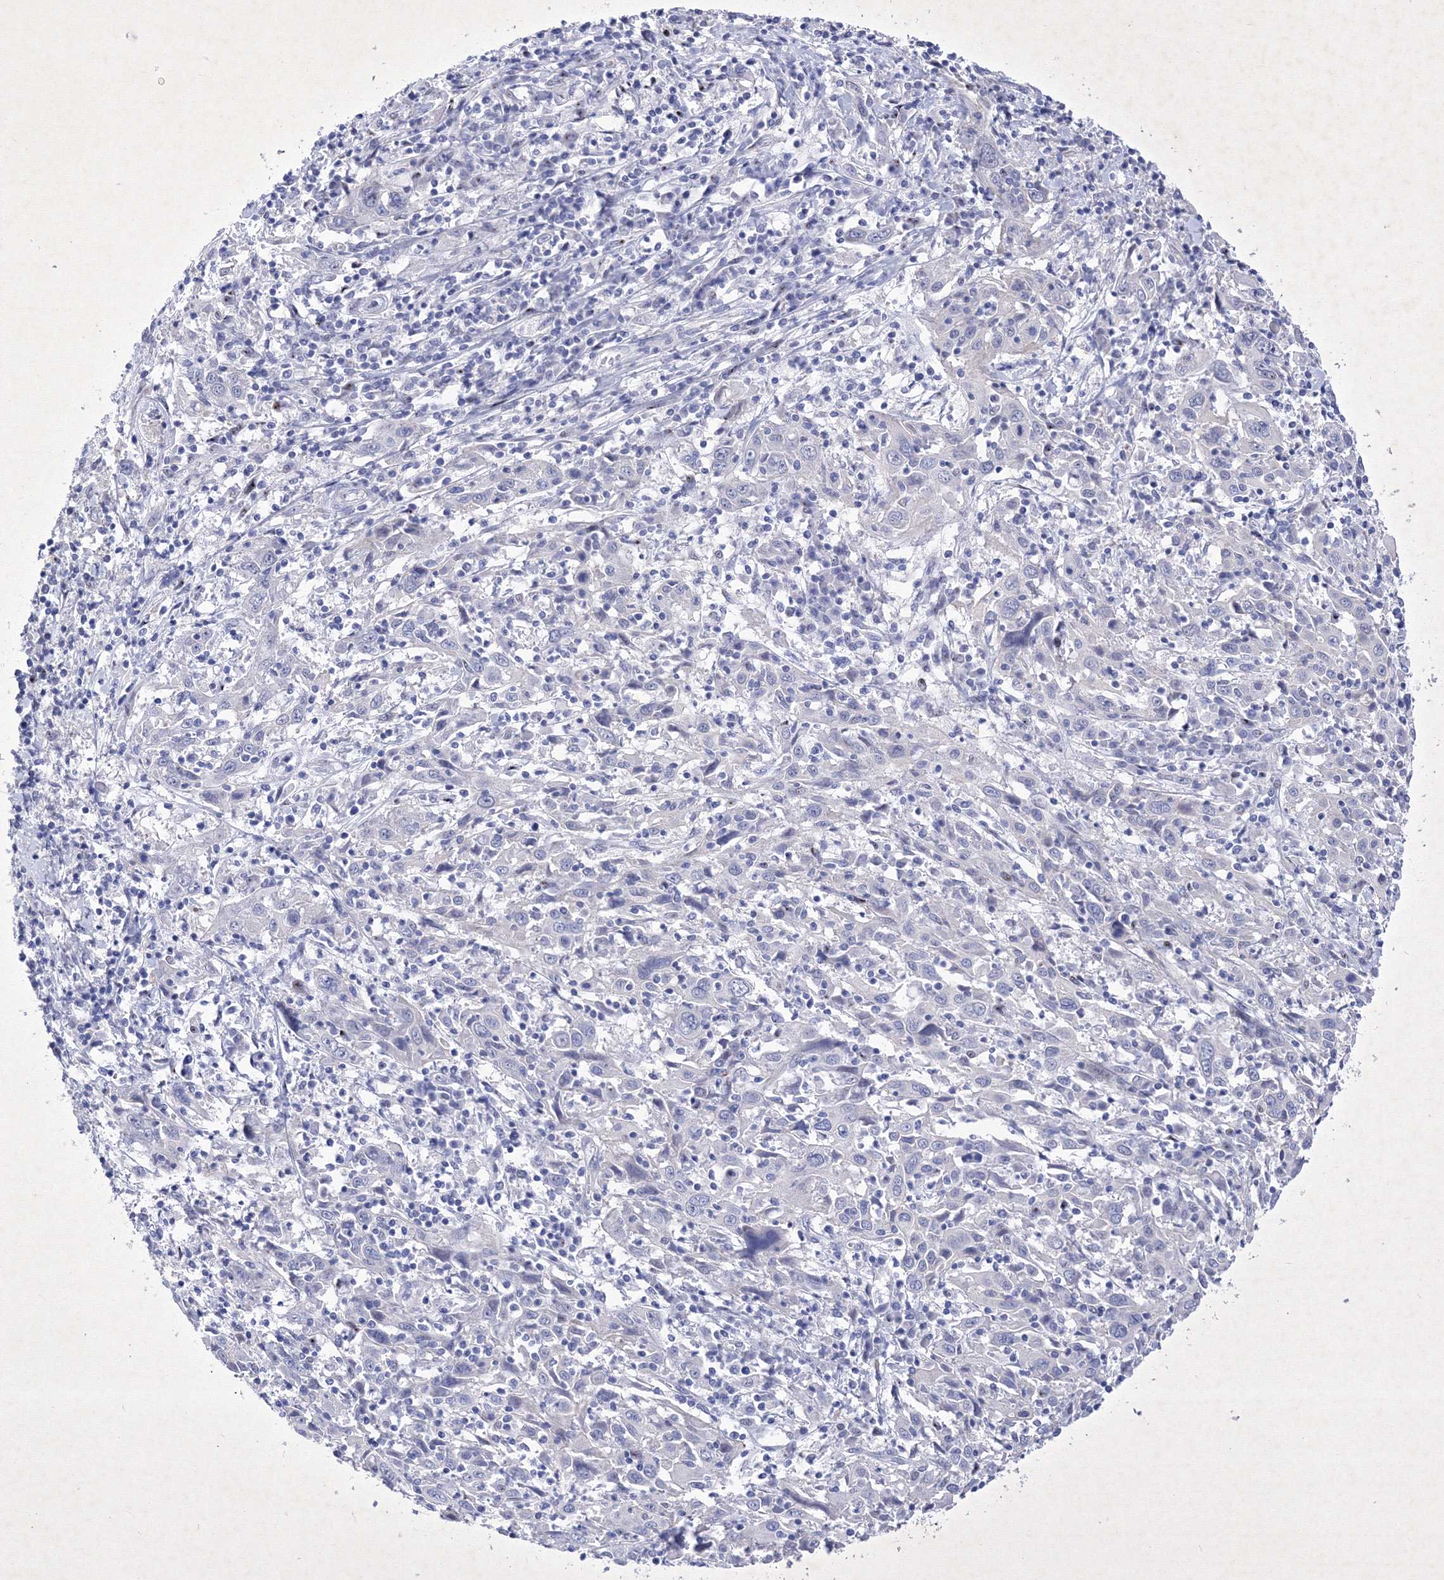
{"staining": {"intensity": "negative", "quantity": "none", "location": "none"}, "tissue": "cervical cancer", "cell_type": "Tumor cells", "image_type": "cancer", "snomed": [{"axis": "morphology", "description": "Squamous cell carcinoma, NOS"}, {"axis": "topography", "description": "Cervix"}], "caption": "This photomicrograph is of squamous cell carcinoma (cervical) stained with IHC to label a protein in brown with the nuclei are counter-stained blue. There is no staining in tumor cells.", "gene": "GPN1", "patient": {"sex": "female", "age": 46}}